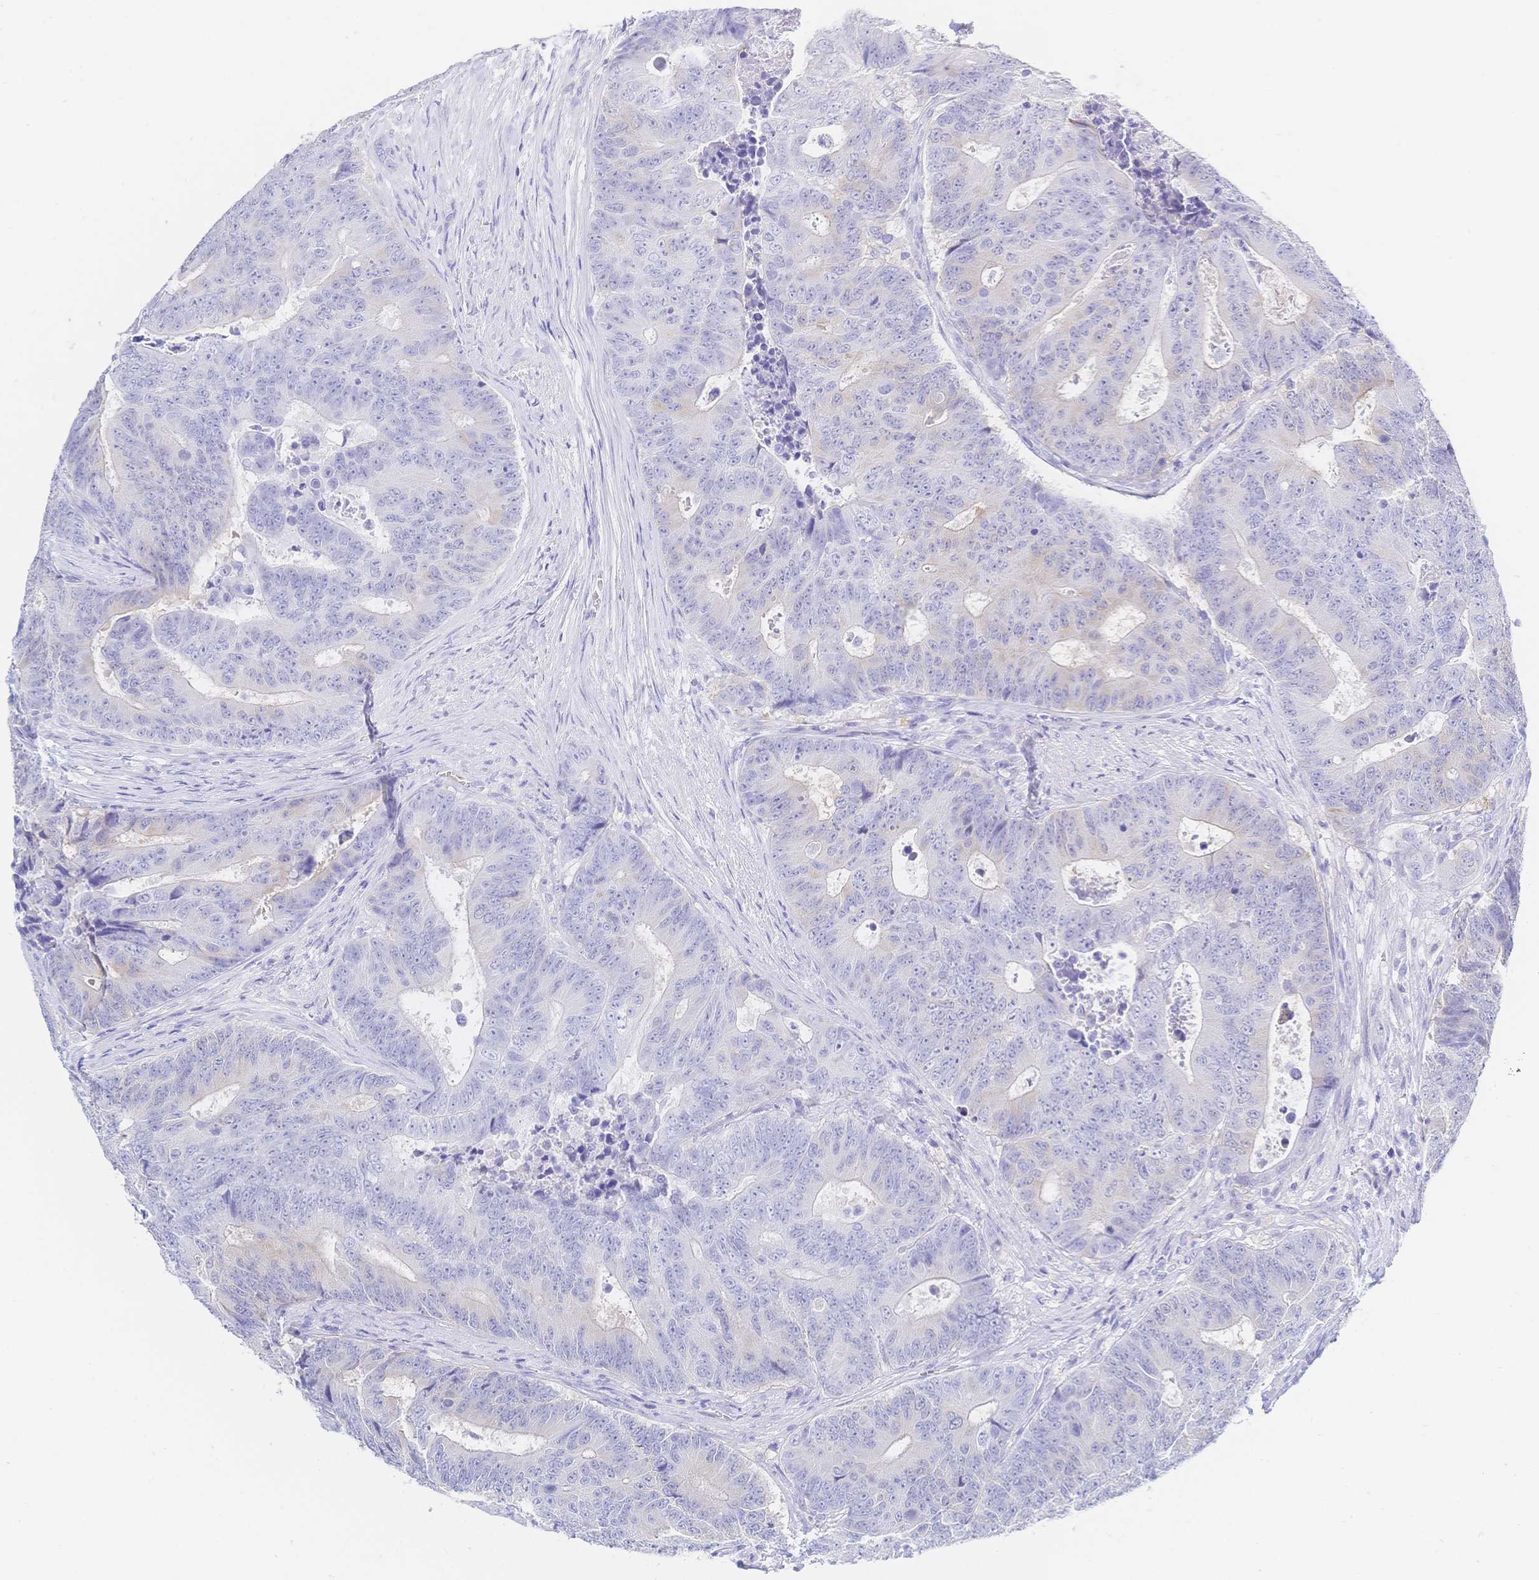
{"staining": {"intensity": "negative", "quantity": "none", "location": "none"}, "tissue": "colorectal cancer", "cell_type": "Tumor cells", "image_type": "cancer", "snomed": [{"axis": "morphology", "description": "Adenocarcinoma, NOS"}, {"axis": "topography", "description": "Colon"}], "caption": "Immunohistochemistry histopathology image of neoplastic tissue: adenocarcinoma (colorectal) stained with DAB exhibits no significant protein expression in tumor cells.", "gene": "RRM1", "patient": {"sex": "female", "age": 48}}